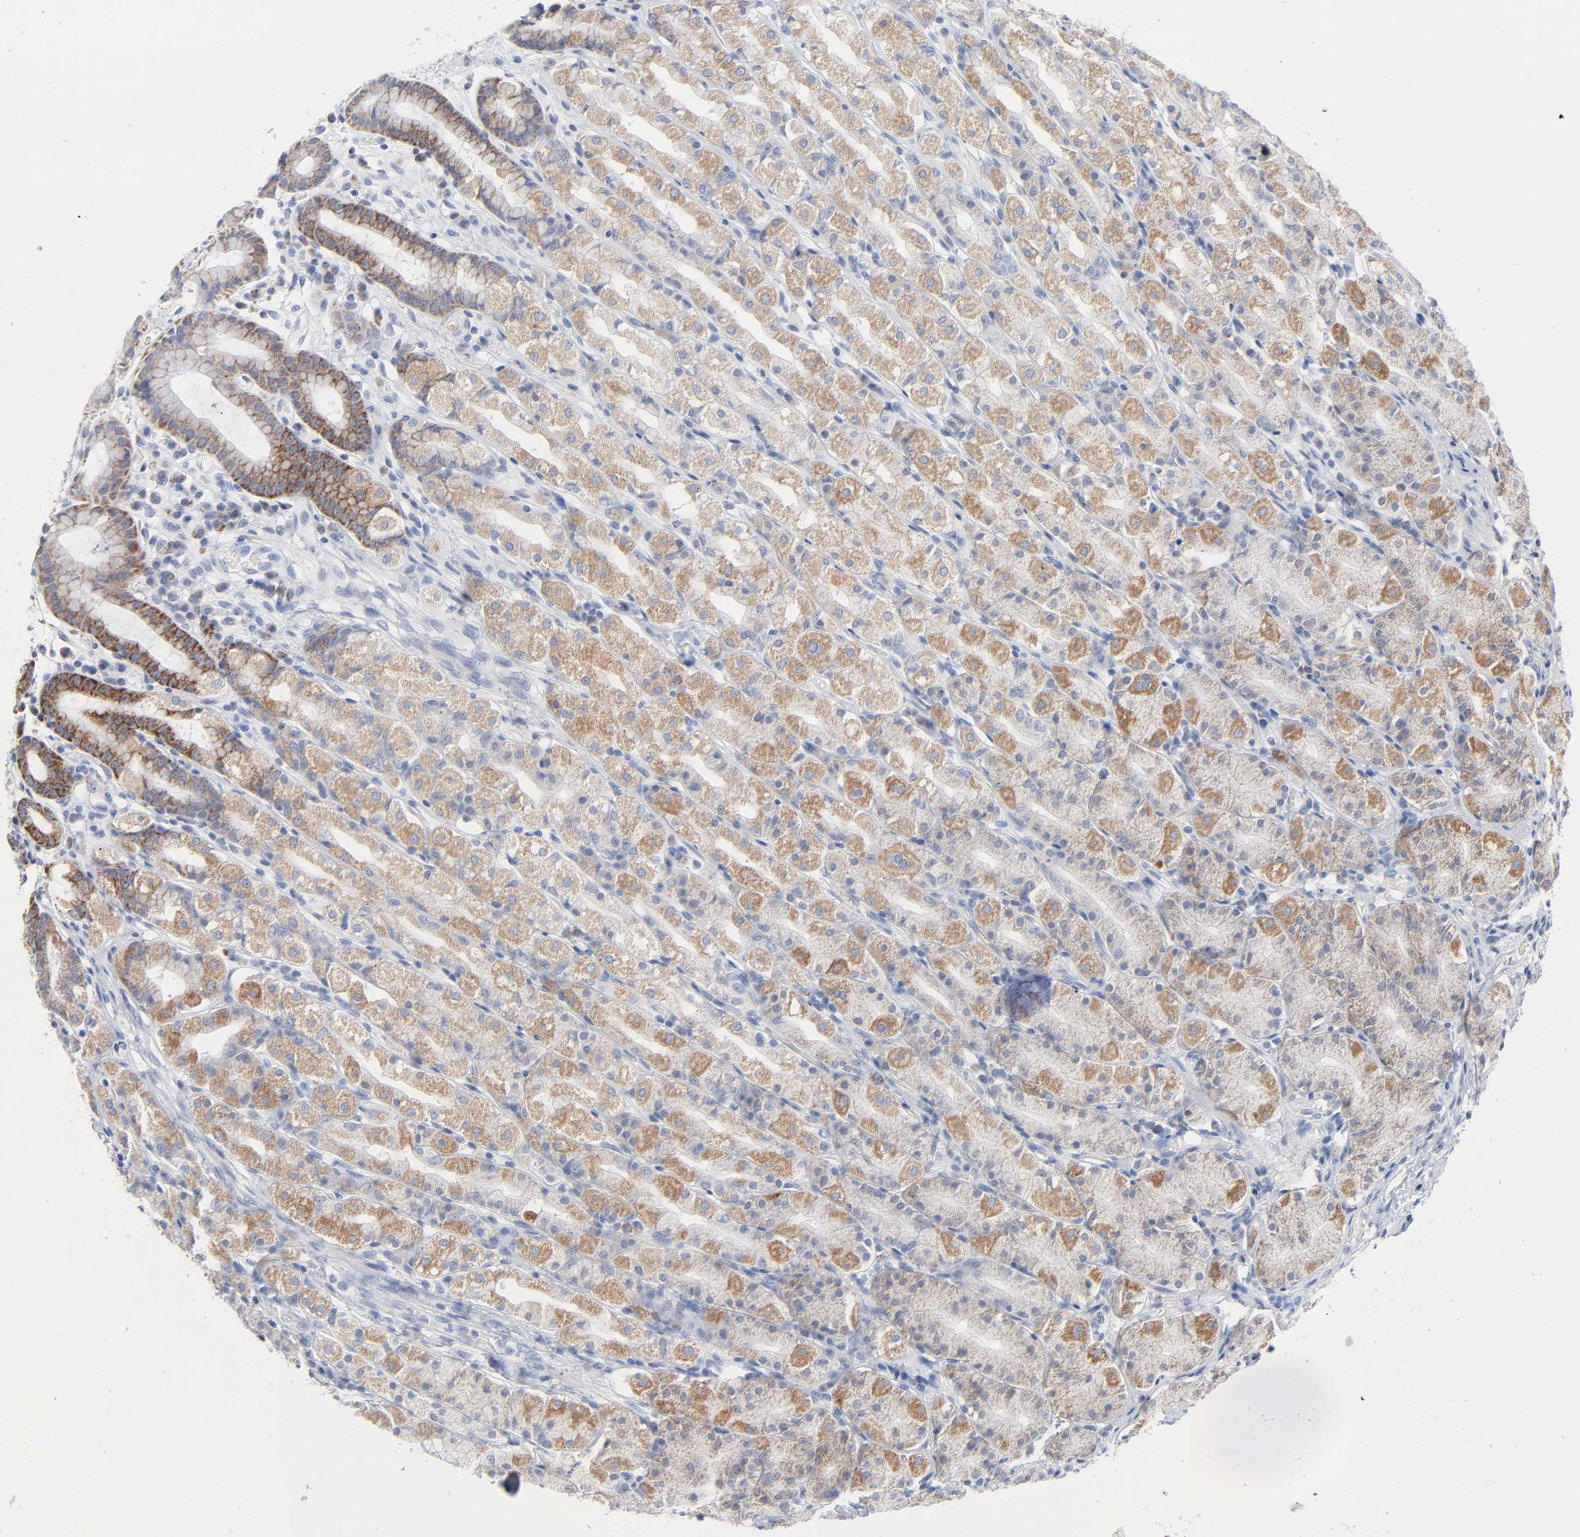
{"staining": {"intensity": "weak", "quantity": "<25%", "location": "cytoplasmic/membranous"}, "tissue": "stomach", "cell_type": "Glandular cells", "image_type": "normal", "snomed": [{"axis": "morphology", "description": "Normal tissue, NOS"}, {"axis": "topography", "description": "Stomach, upper"}], "caption": "This is a micrograph of immunohistochemistry (IHC) staining of benign stomach, which shows no expression in glandular cells.", "gene": "CHCHD10", "patient": {"sex": "male", "age": 68}}